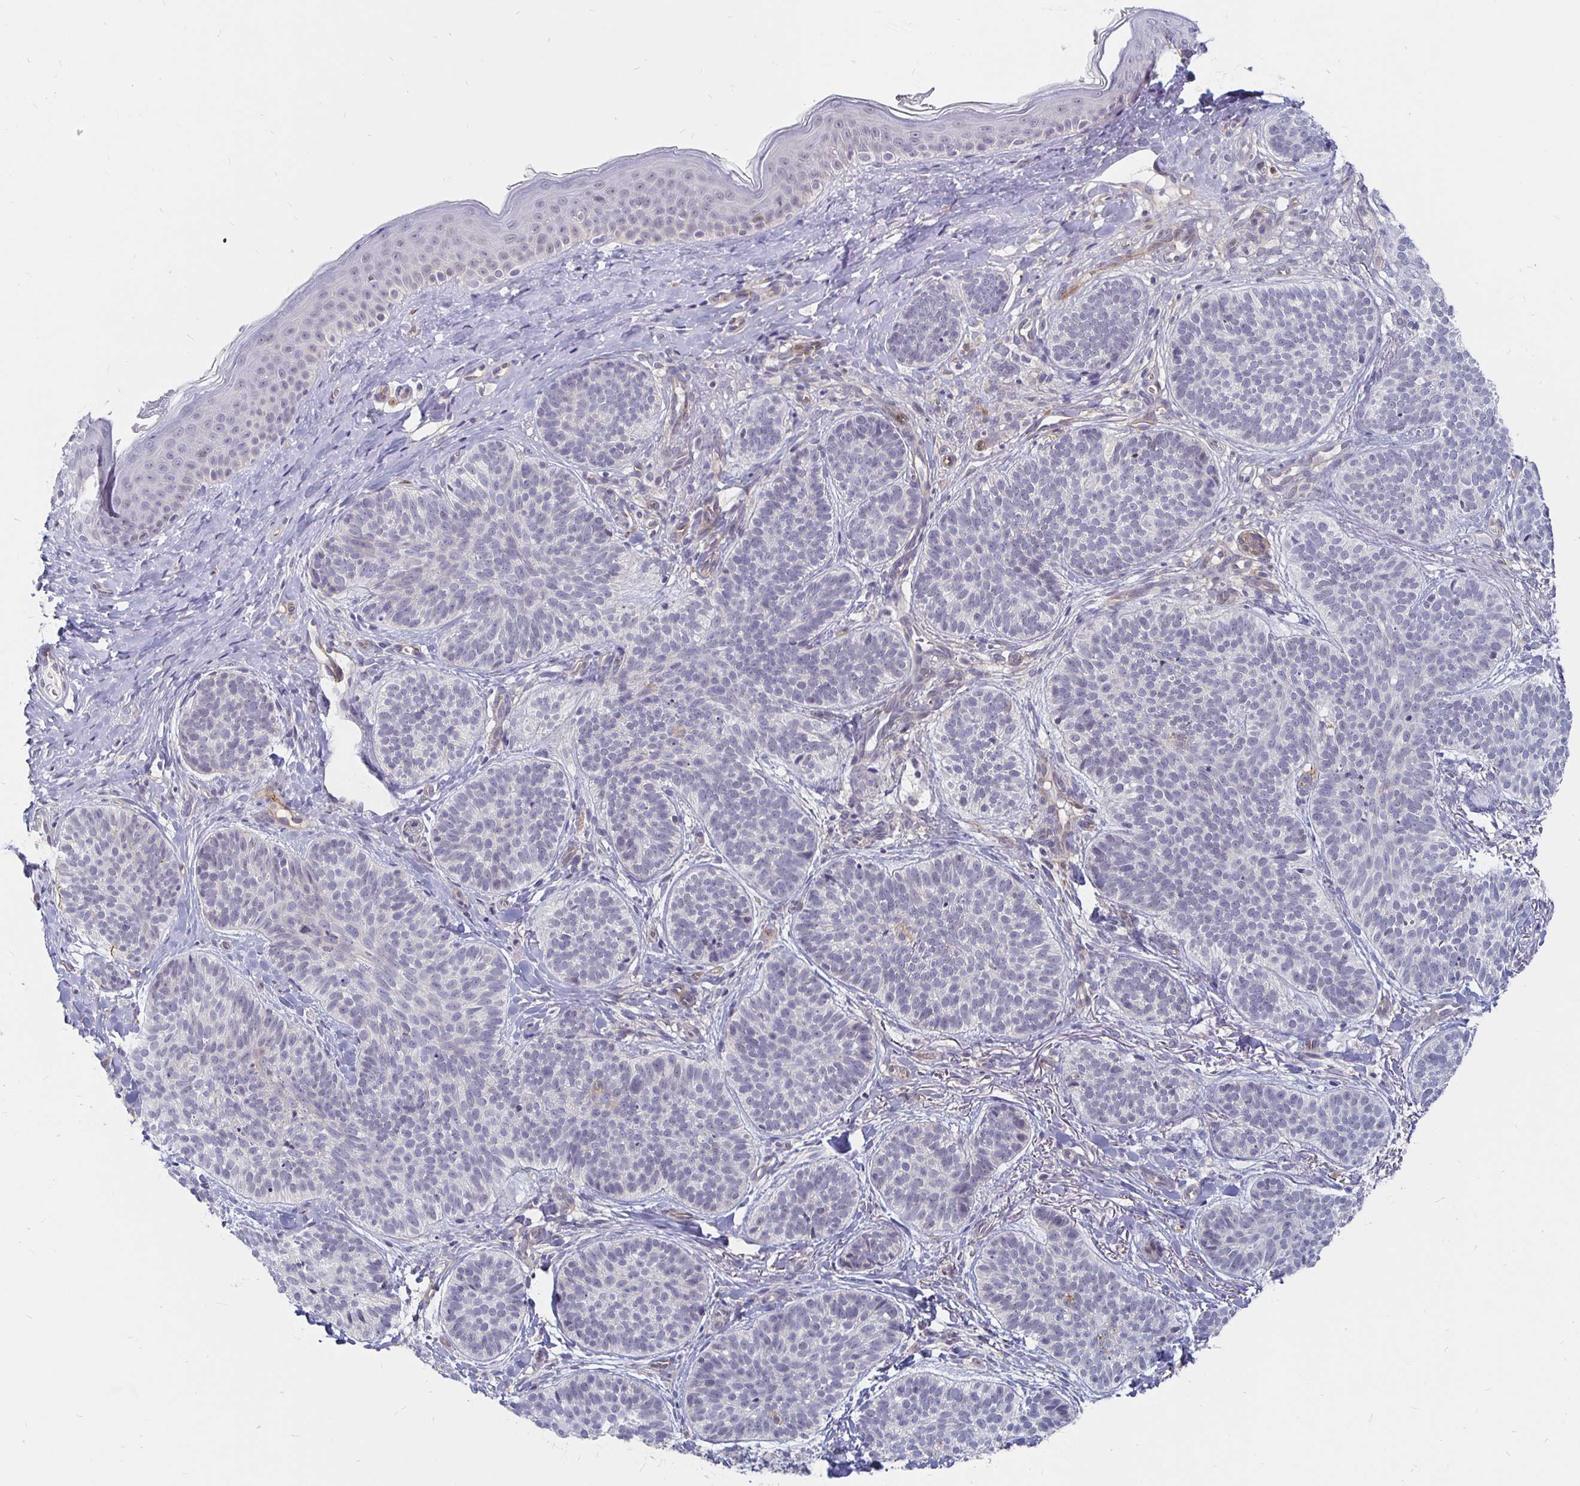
{"staining": {"intensity": "negative", "quantity": "none", "location": "none"}, "tissue": "skin cancer", "cell_type": "Tumor cells", "image_type": "cancer", "snomed": [{"axis": "morphology", "description": "Basal cell carcinoma"}, {"axis": "topography", "description": "Skin"}], "caption": "Photomicrograph shows no protein expression in tumor cells of basal cell carcinoma (skin) tissue.", "gene": "CCDC85A", "patient": {"sex": "male", "age": 54}}